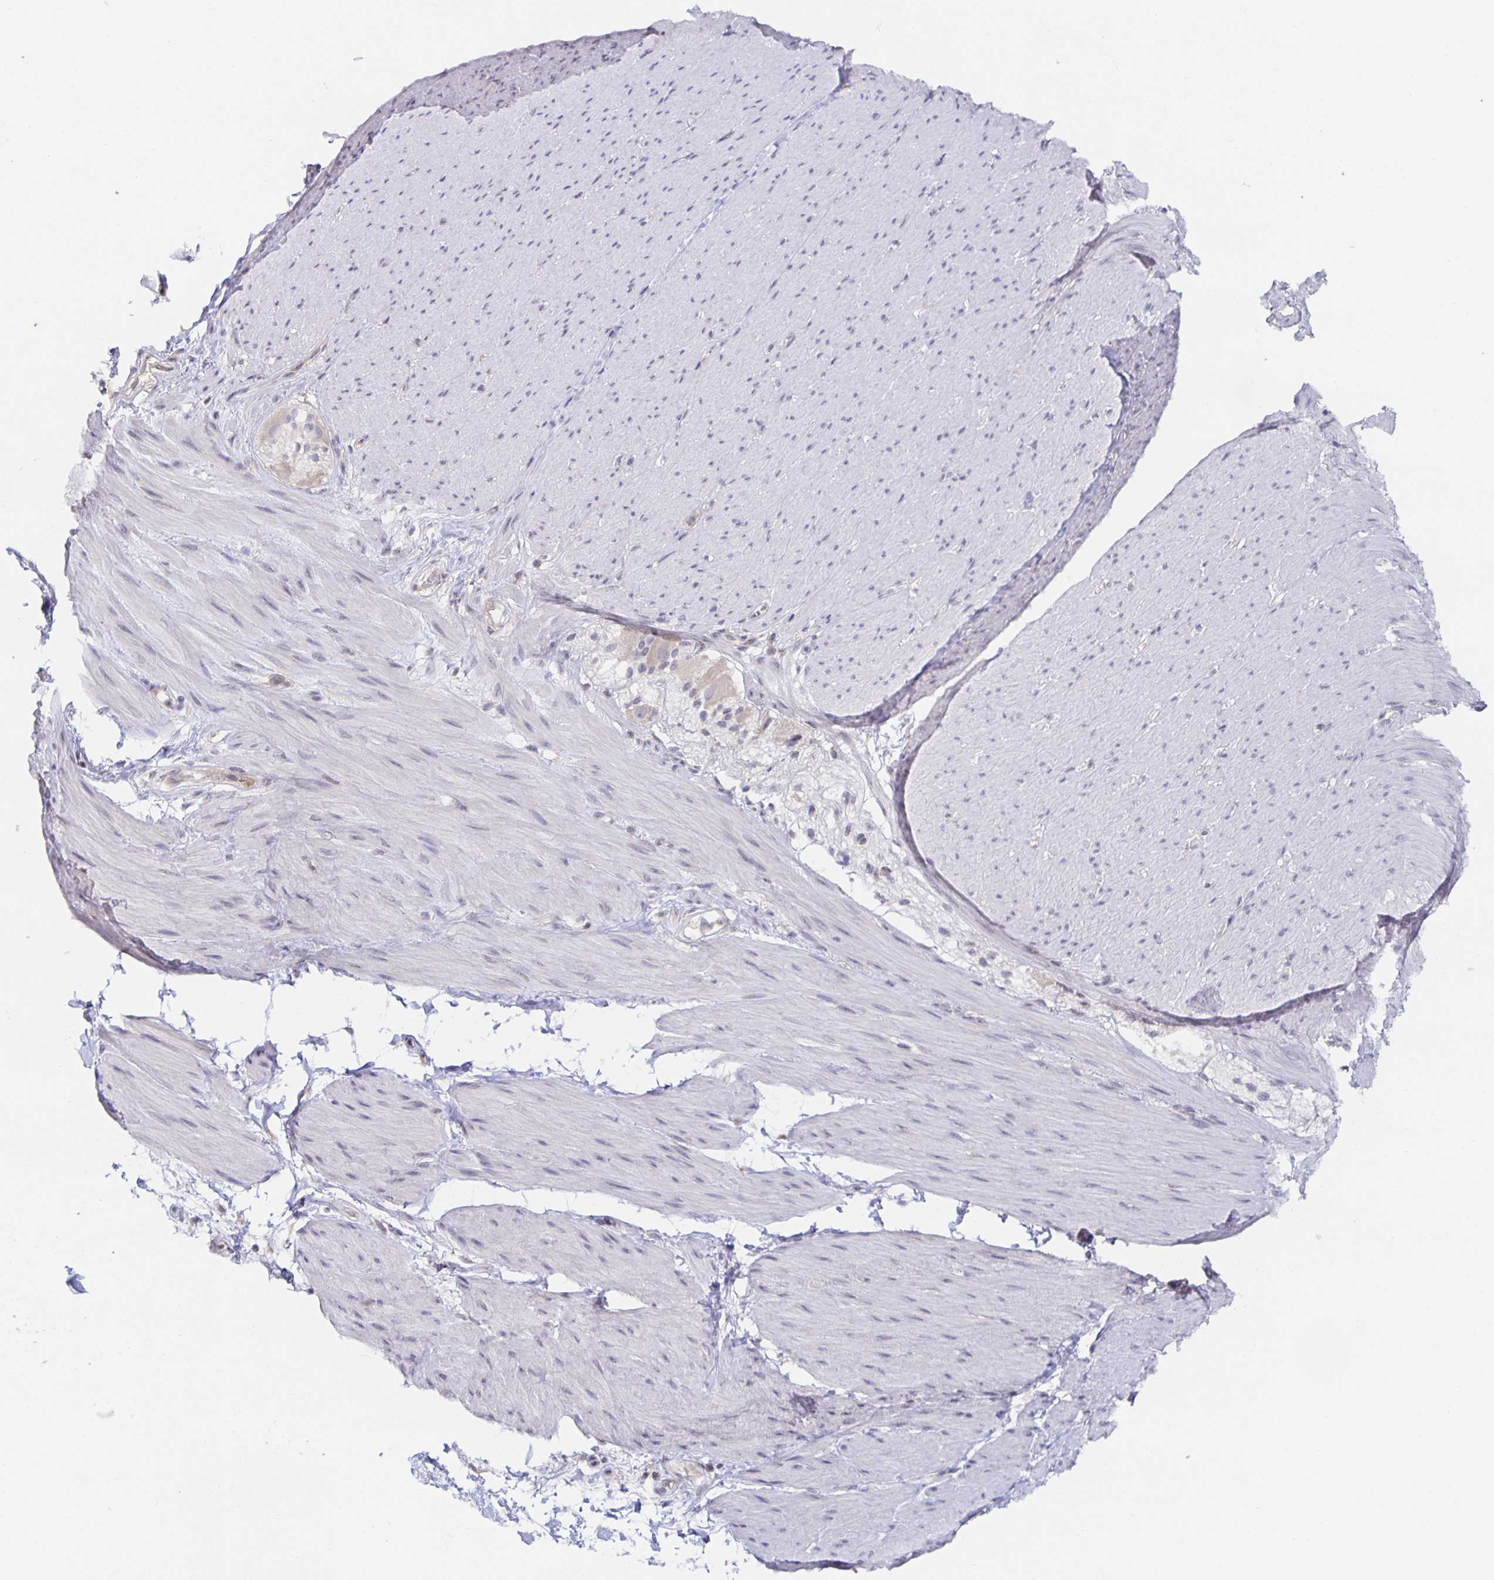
{"staining": {"intensity": "negative", "quantity": "none", "location": "none"}, "tissue": "smooth muscle", "cell_type": "Smooth muscle cells", "image_type": "normal", "snomed": [{"axis": "morphology", "description": "Normal tissue, NOS"}, {"axis": "topography", "description": "Smooth muscle"}, {"axis": "topography", "description": "Rectum"}], "caption": "A high-resolution histopathology image shows immunohistochemistry staining of unremarkable smooth muscle, which exhibits no significant expression in smooth muscle cells.", "gene": "BAD", "patient": {"sex": "male", "age": 53}}